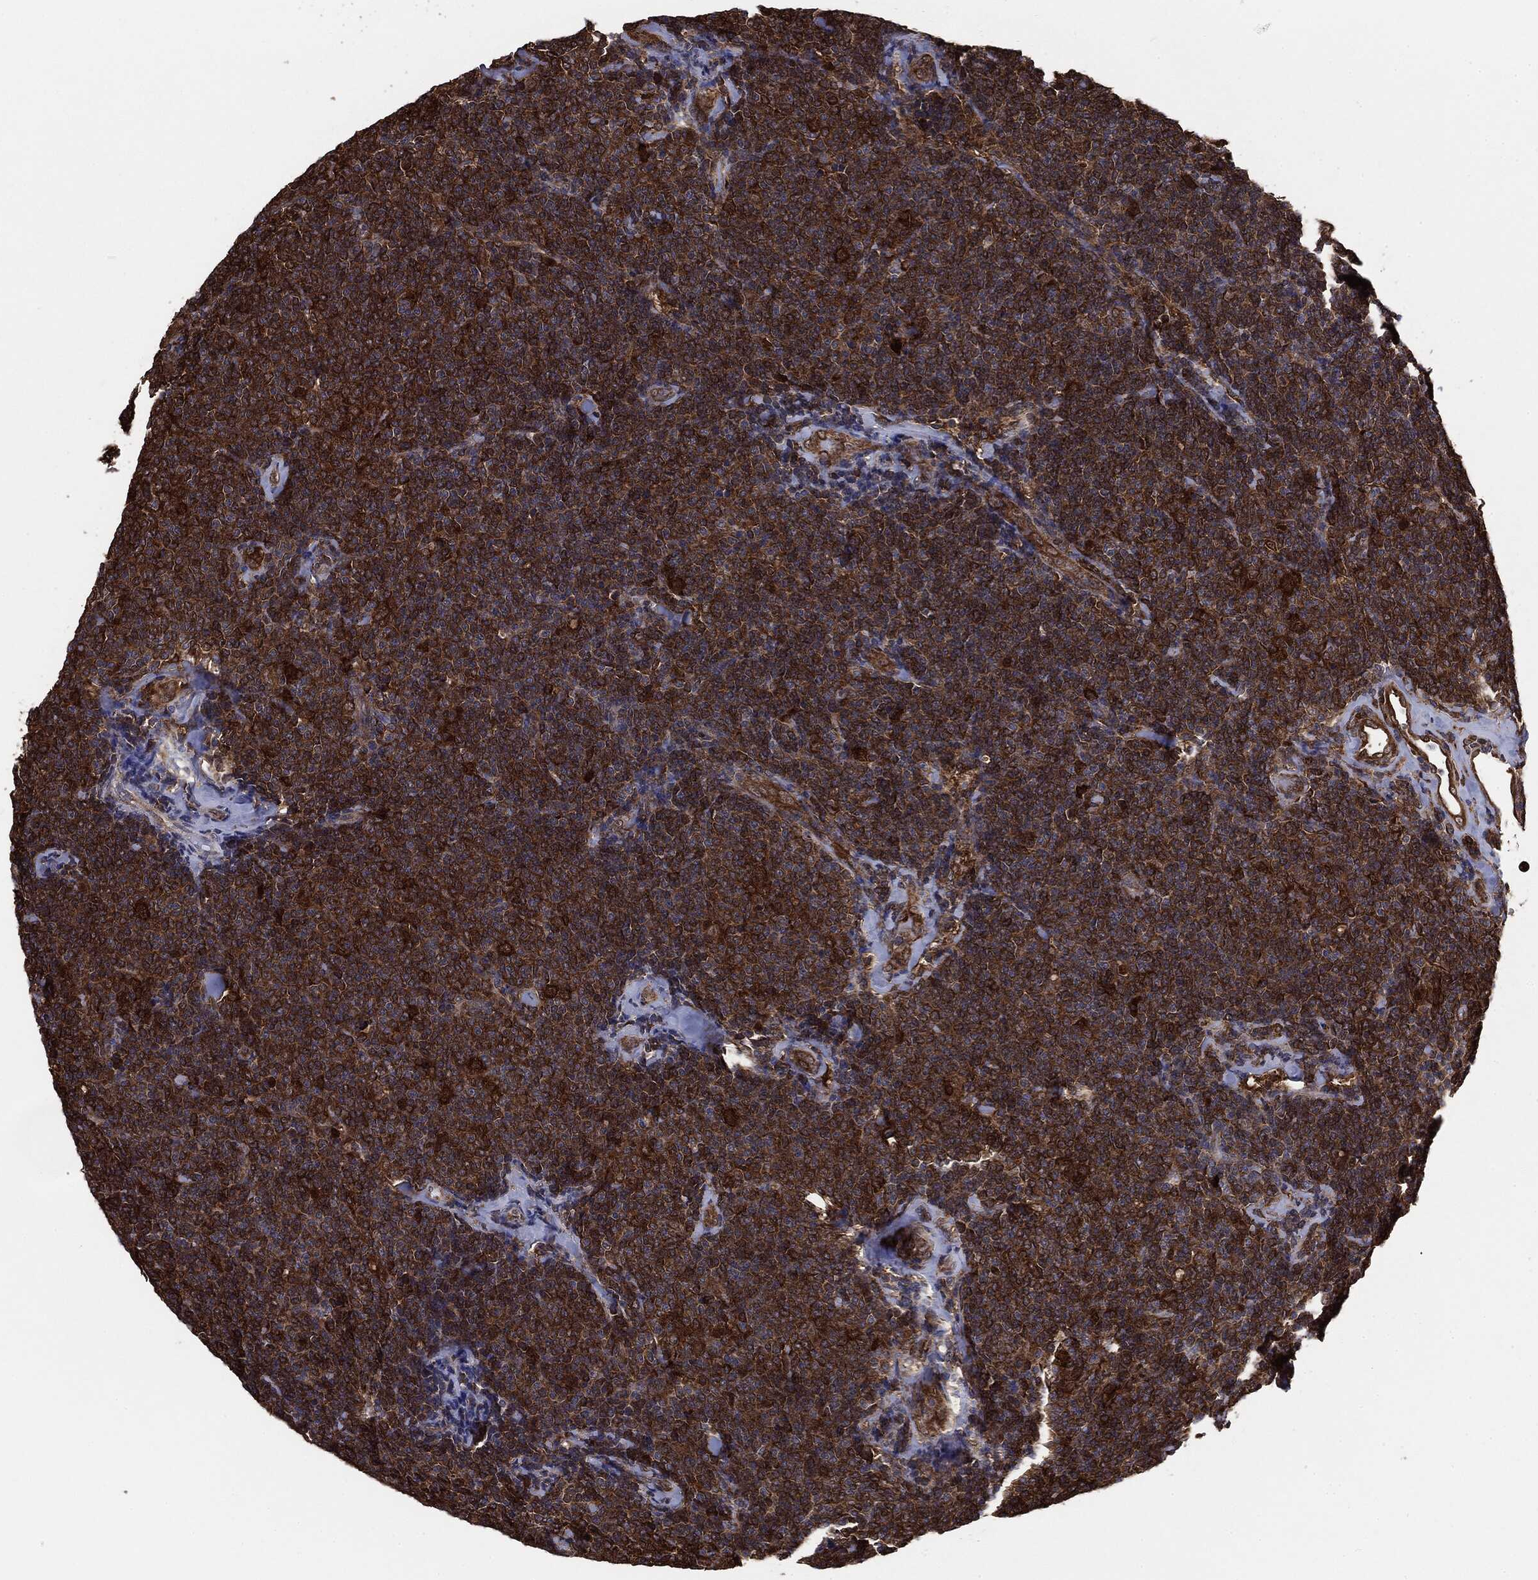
{"staining": {"intensity": "strong", "quantity": ">75%", "location": "cytoplasmic/membranous"}, "tissue": "lymphoma", "cell_type": "Tumor cells", "image_type": "cancer", "snomed": [{"axis": "morphology", "description": "Malignant lymphoma, non-Hodgkin's type, Low grade"}, {"axis": "topography", "description": "Lymph node"}], "caption": "The photomicrograph exhibits staining of lymphoma, revealing strong cytoplasmic/membranous protein positivity (brown color) within tumor cells. The staining was performed using DAB, with brown indicating positive protein expression. Nuclei are stained blue with hematoxylin.", "gene": "NME1", "patient": {"sex": "female", "age": 56}}